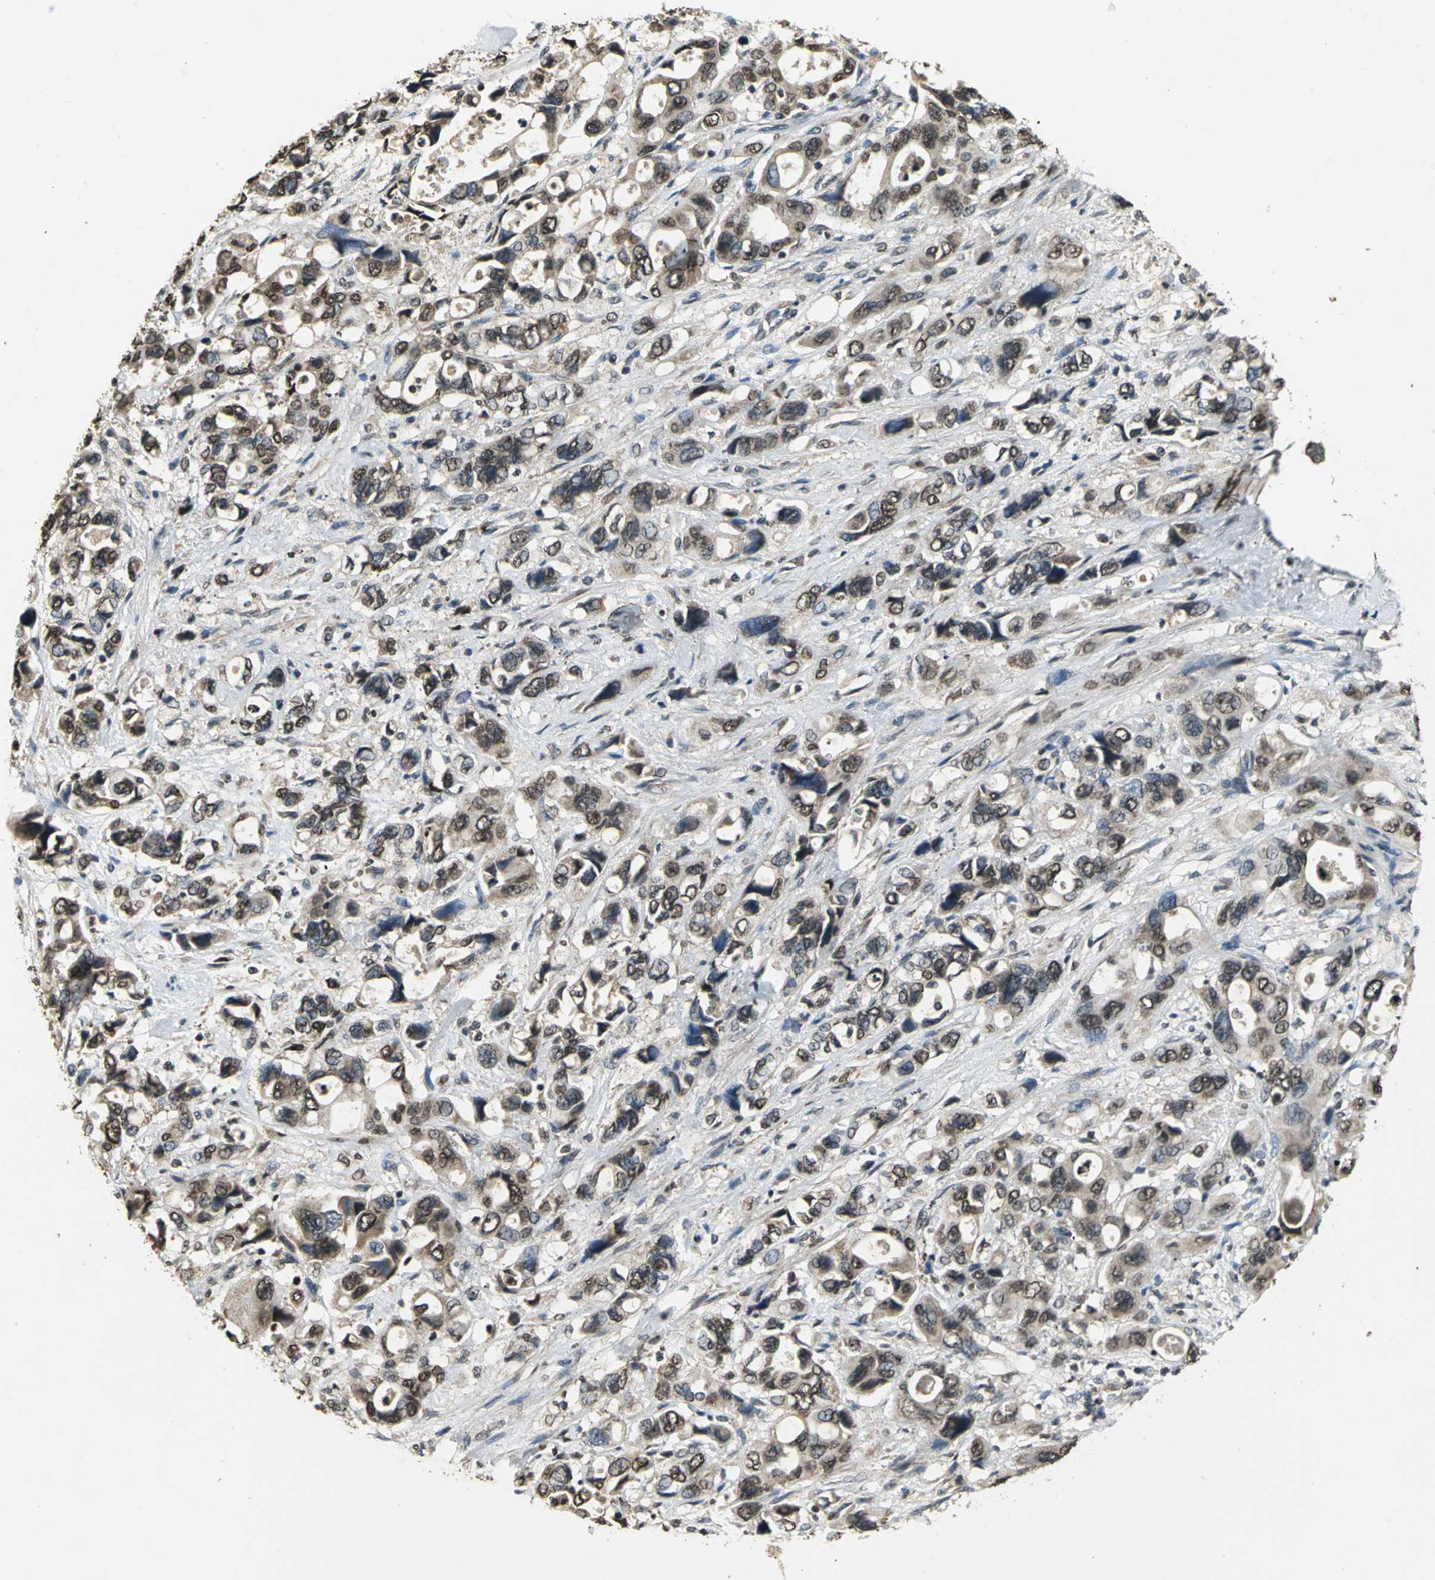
{"staining": {"intensity": "moderate", "quantity": ">75%", "location": "cytoplasmic/membranous,nuclear"}, "tissue": "pancreatic cancer", "cell_type": "Tumor cells", "image_type": "cancer", "snomed": [{"axis": "morphology", "description": "Adenocarcinoma, NOS"}, {"axis": "topography", "description": "Pancreas"}], "caption": "This photomicrograph exhibits pancreatic cancer stained with immunohistochemistry to label a protein in brown. The cytoplasmic/membranous and nuclear of tumor cells show moderate positivity for the protein. Nuclei are counter-stained blue.", "gene": "AHR", "patient": {"sex": "male", "age": 46}}